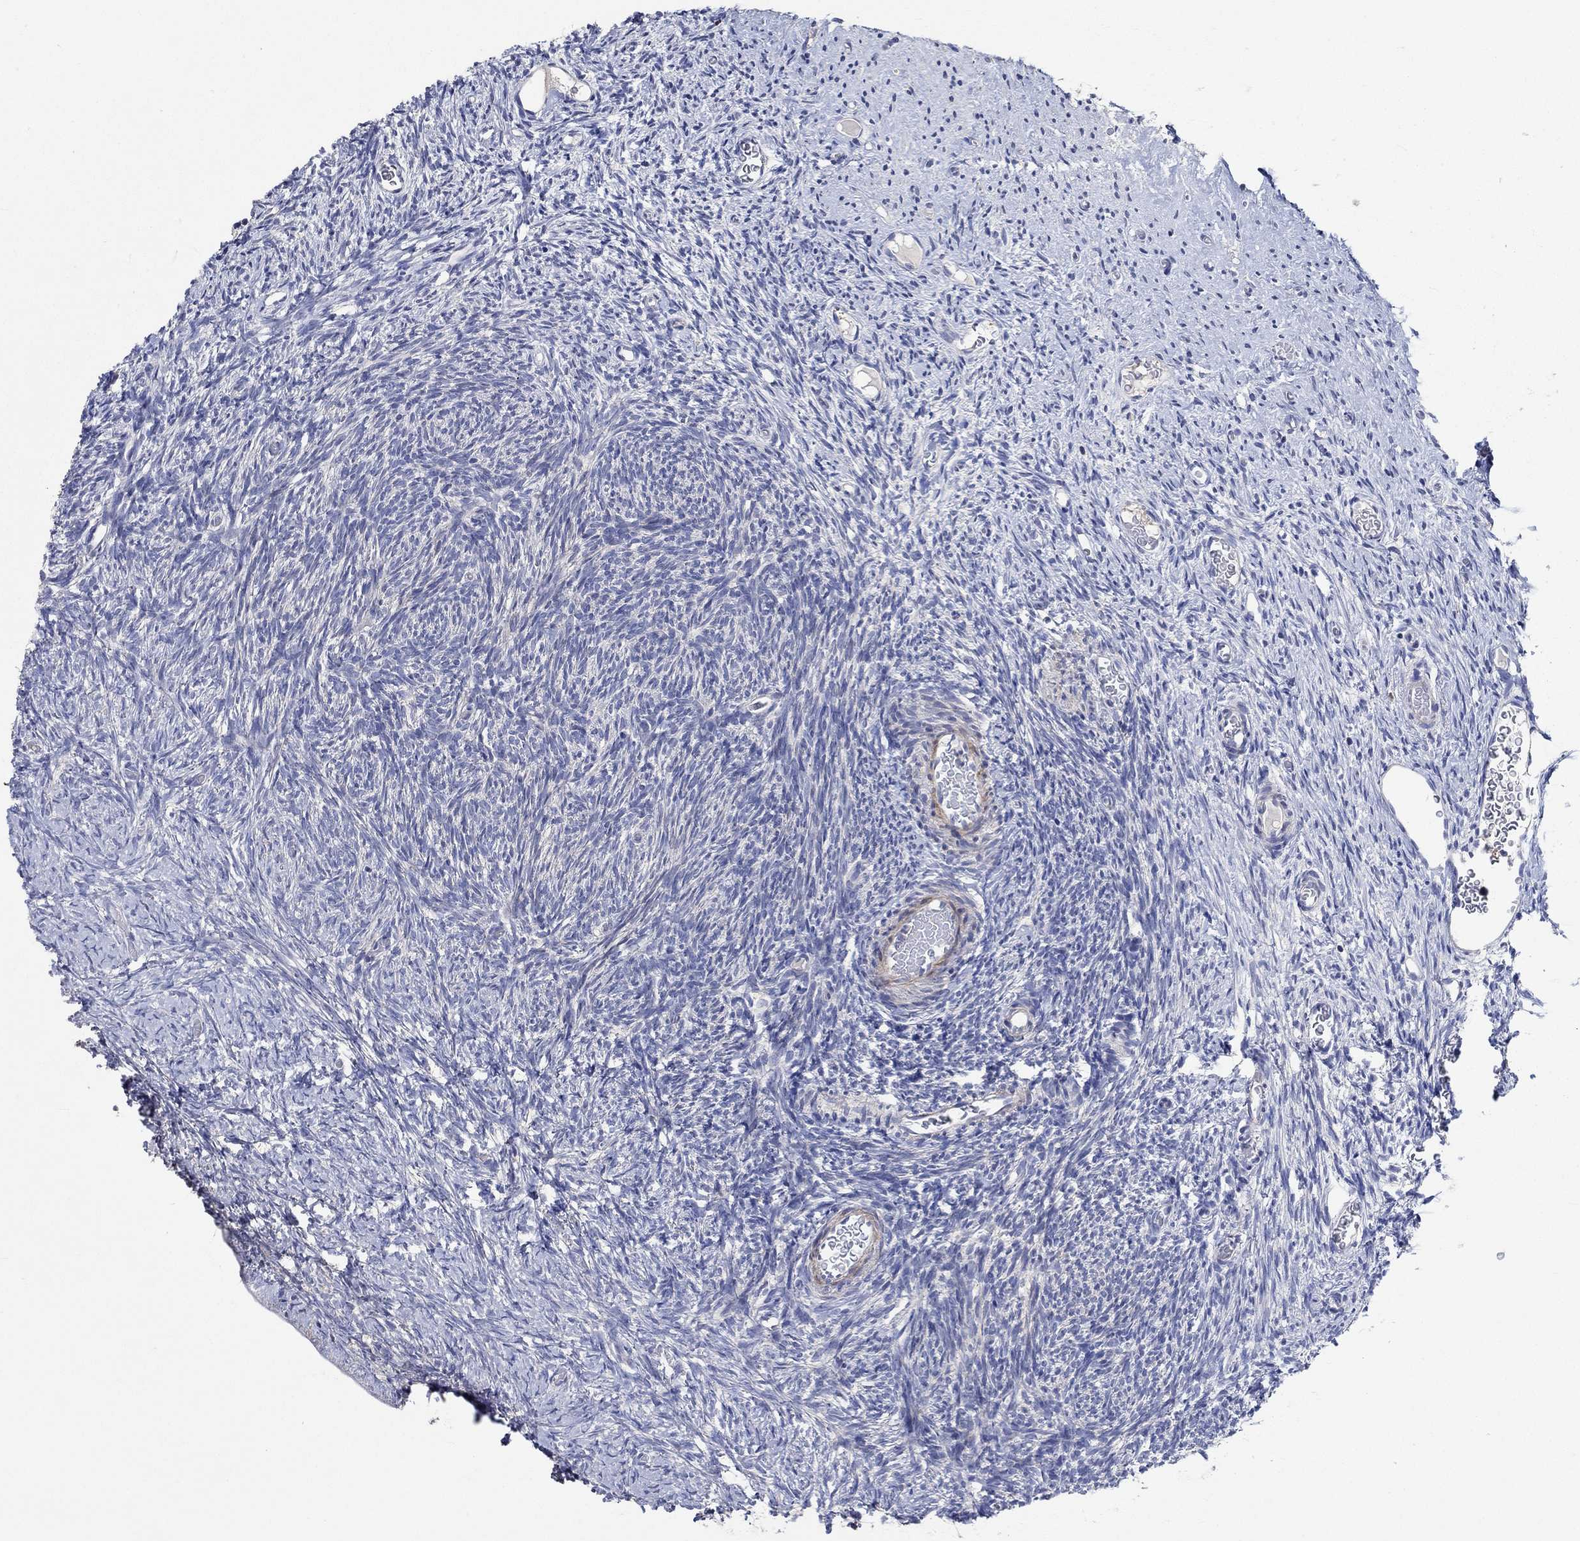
{"staining": {"intensity": "strong", "quantity": "25%-75%", "location": "cytoplasmic/membranous"}, "tissue": "ovary", "cell_type": "Follicle cells", "image_type": "normal", "snomed": [{"axis": "morphology", "description": "Normal tissue, NOS"}, {"axis": "topography", "description": "Ovary"}], "caption": "Immunohistochemistry (IHC) of benign human ovary demonstrates high levels of strong cytoplasmic/membranous staining in about 25%-75% of follicle cells.", "gene": "TNFAIP8L3", "patient": {"sex": "female", "age": 39}}